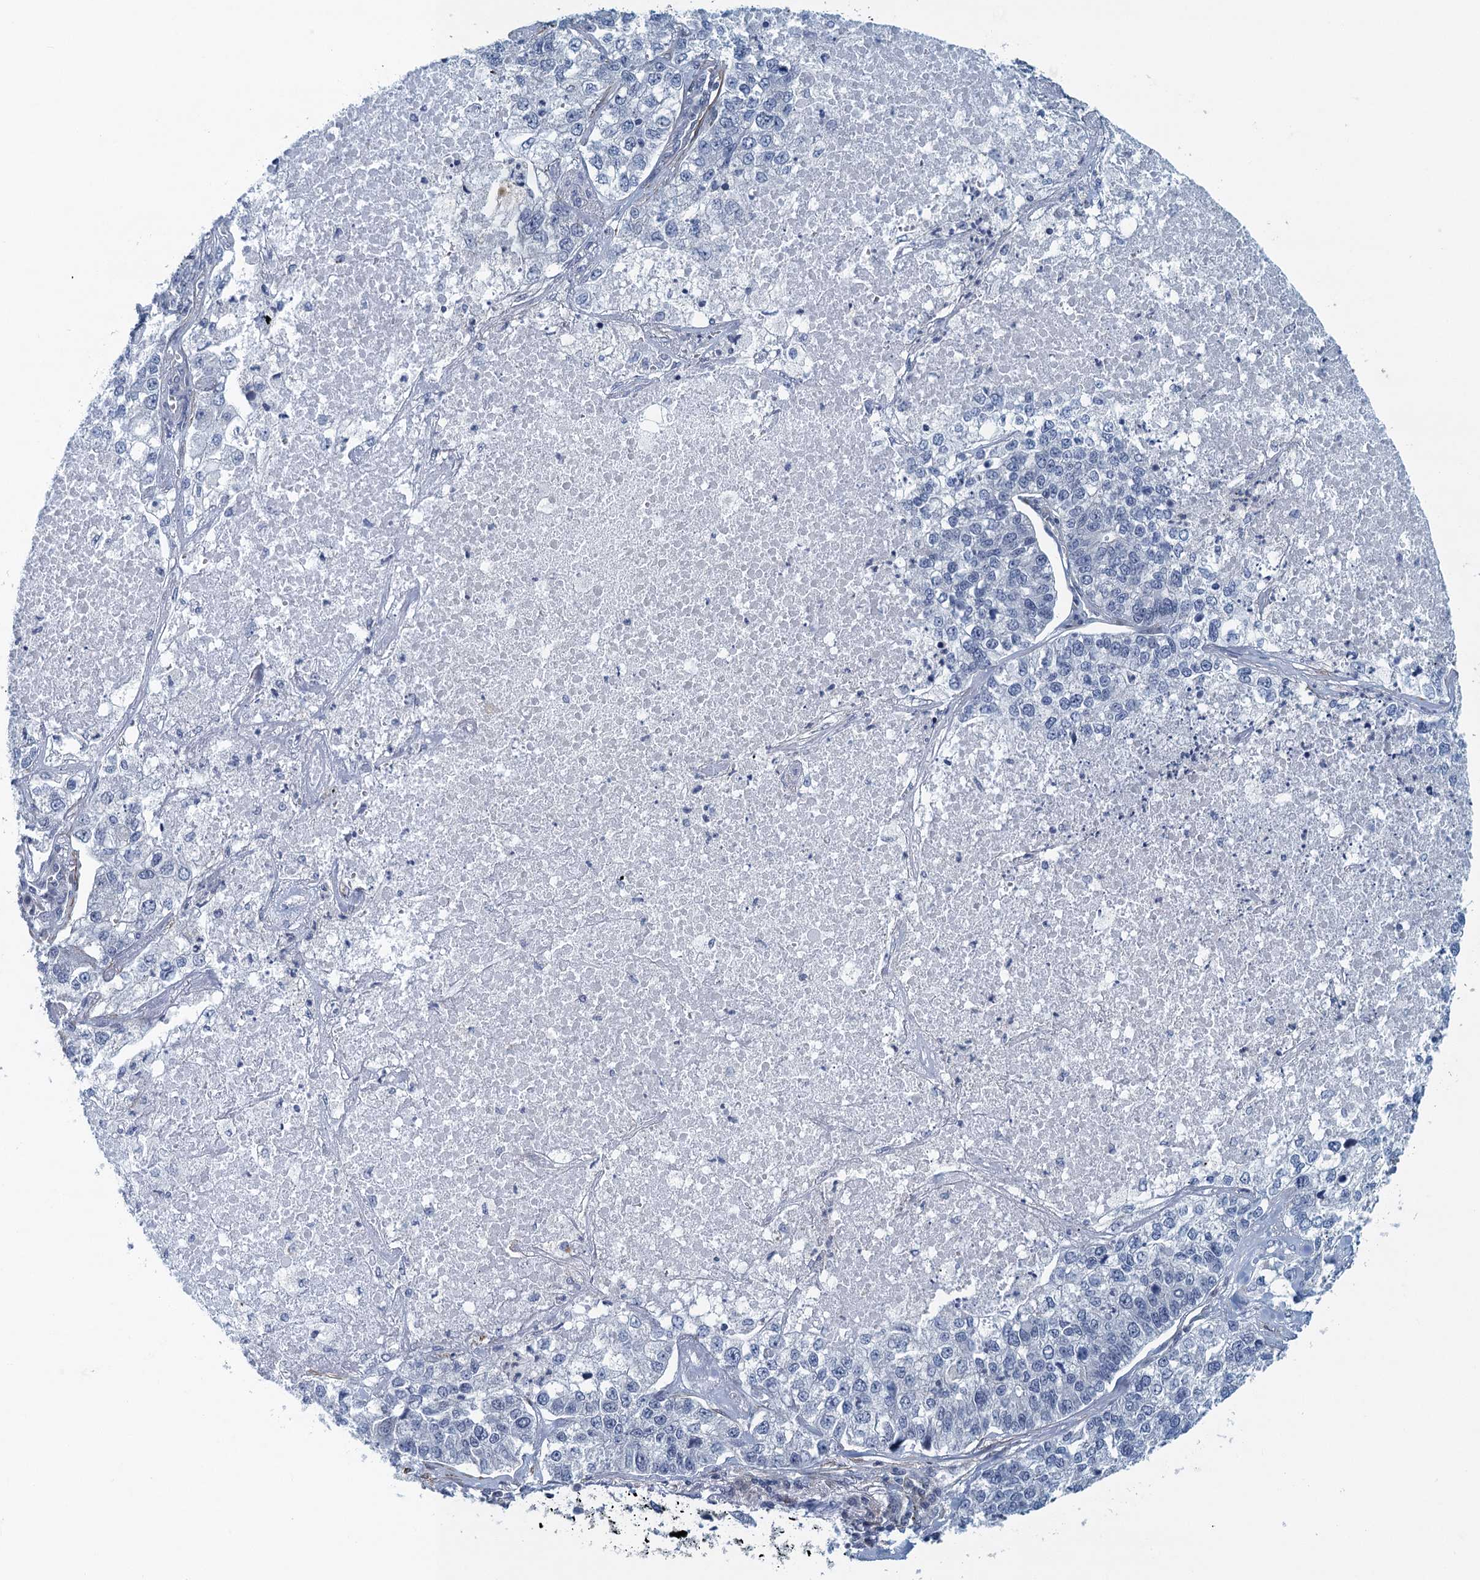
{"staining": {"intensity": "negative", "quantity": "none", "location": "none"}, "tissue": "lung cancer", "cell_type": "Tumor cells", "image_type": "cancer", "snomed": [{"axis": "morphology", "description": "Adenocarcinoma, NOS"}, {"axis": "topography", "description": "Lung"}], "caption": "This is an immunohistochemistry image of lung adenocarcinoma. There is no positivity in tumor cells.", "gene": "ALG2", "patient": {"sex": "male", "age": 49}}